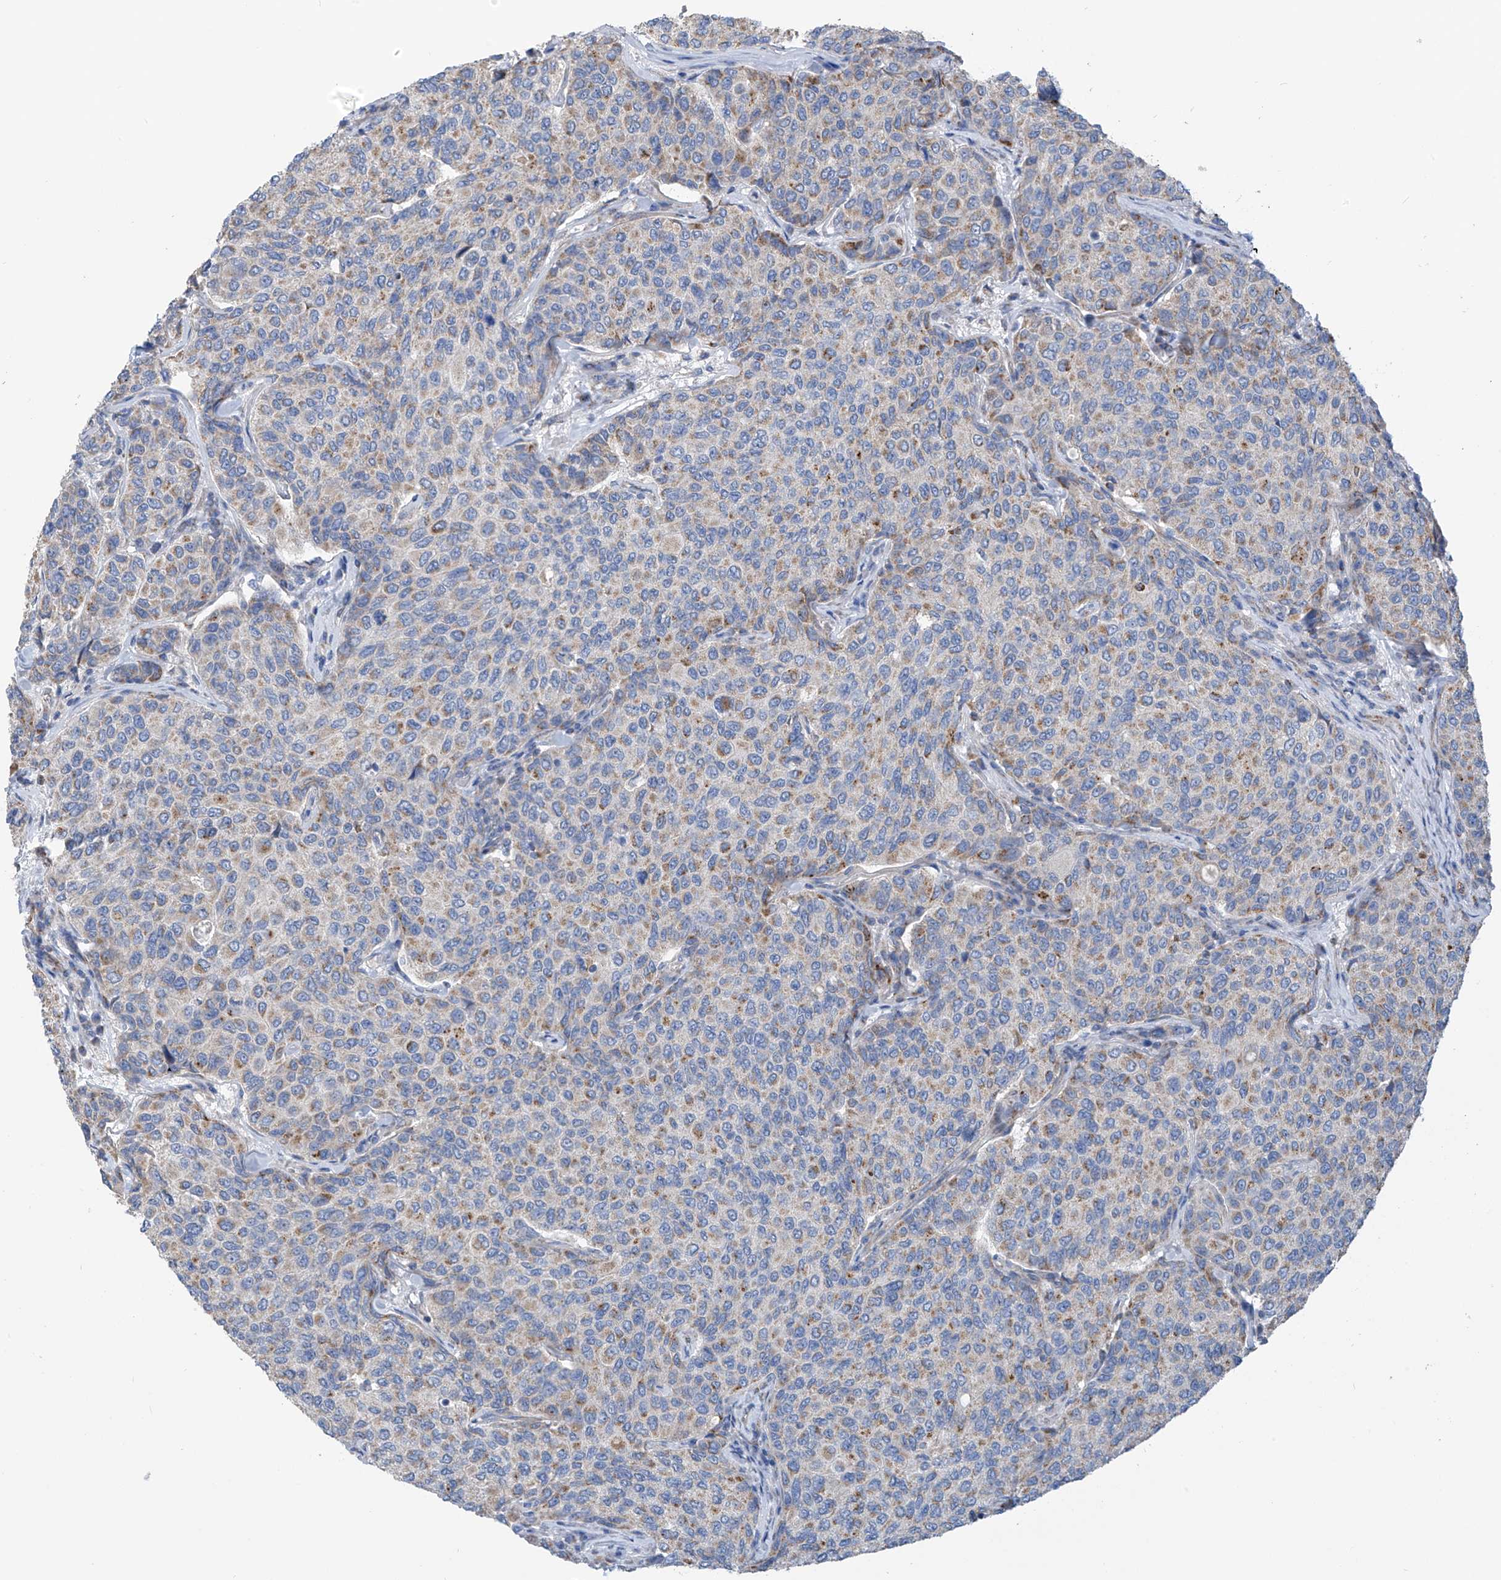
{"staining": {"intensity": "weak", "quantity": "25%-75%", "location": "cytoplasmic/membranous"}, "tissue": "breast cancer", "cell_type": "Tumor cells", "image_type": "cancer", "snomed": [{"axis": "morphology", "description": "Duct carcinoma"}, {"axis": "topography", "description": "Breast"}], "caption": "DAB immunohistochemical staining of human breast invasive ductal carcinoma displays weak cytoplasmic/membranous protein positivity in approximately 25%-75% of tumor cells. The staining is performed using DAB (3,3'-diaminobenzidine) brown chromogen to label protein expression. The nuclei are counter-stained blue using hematoxylin.", "gene": "EIF5B", "patient": {"sex": "female", "age": 55}}